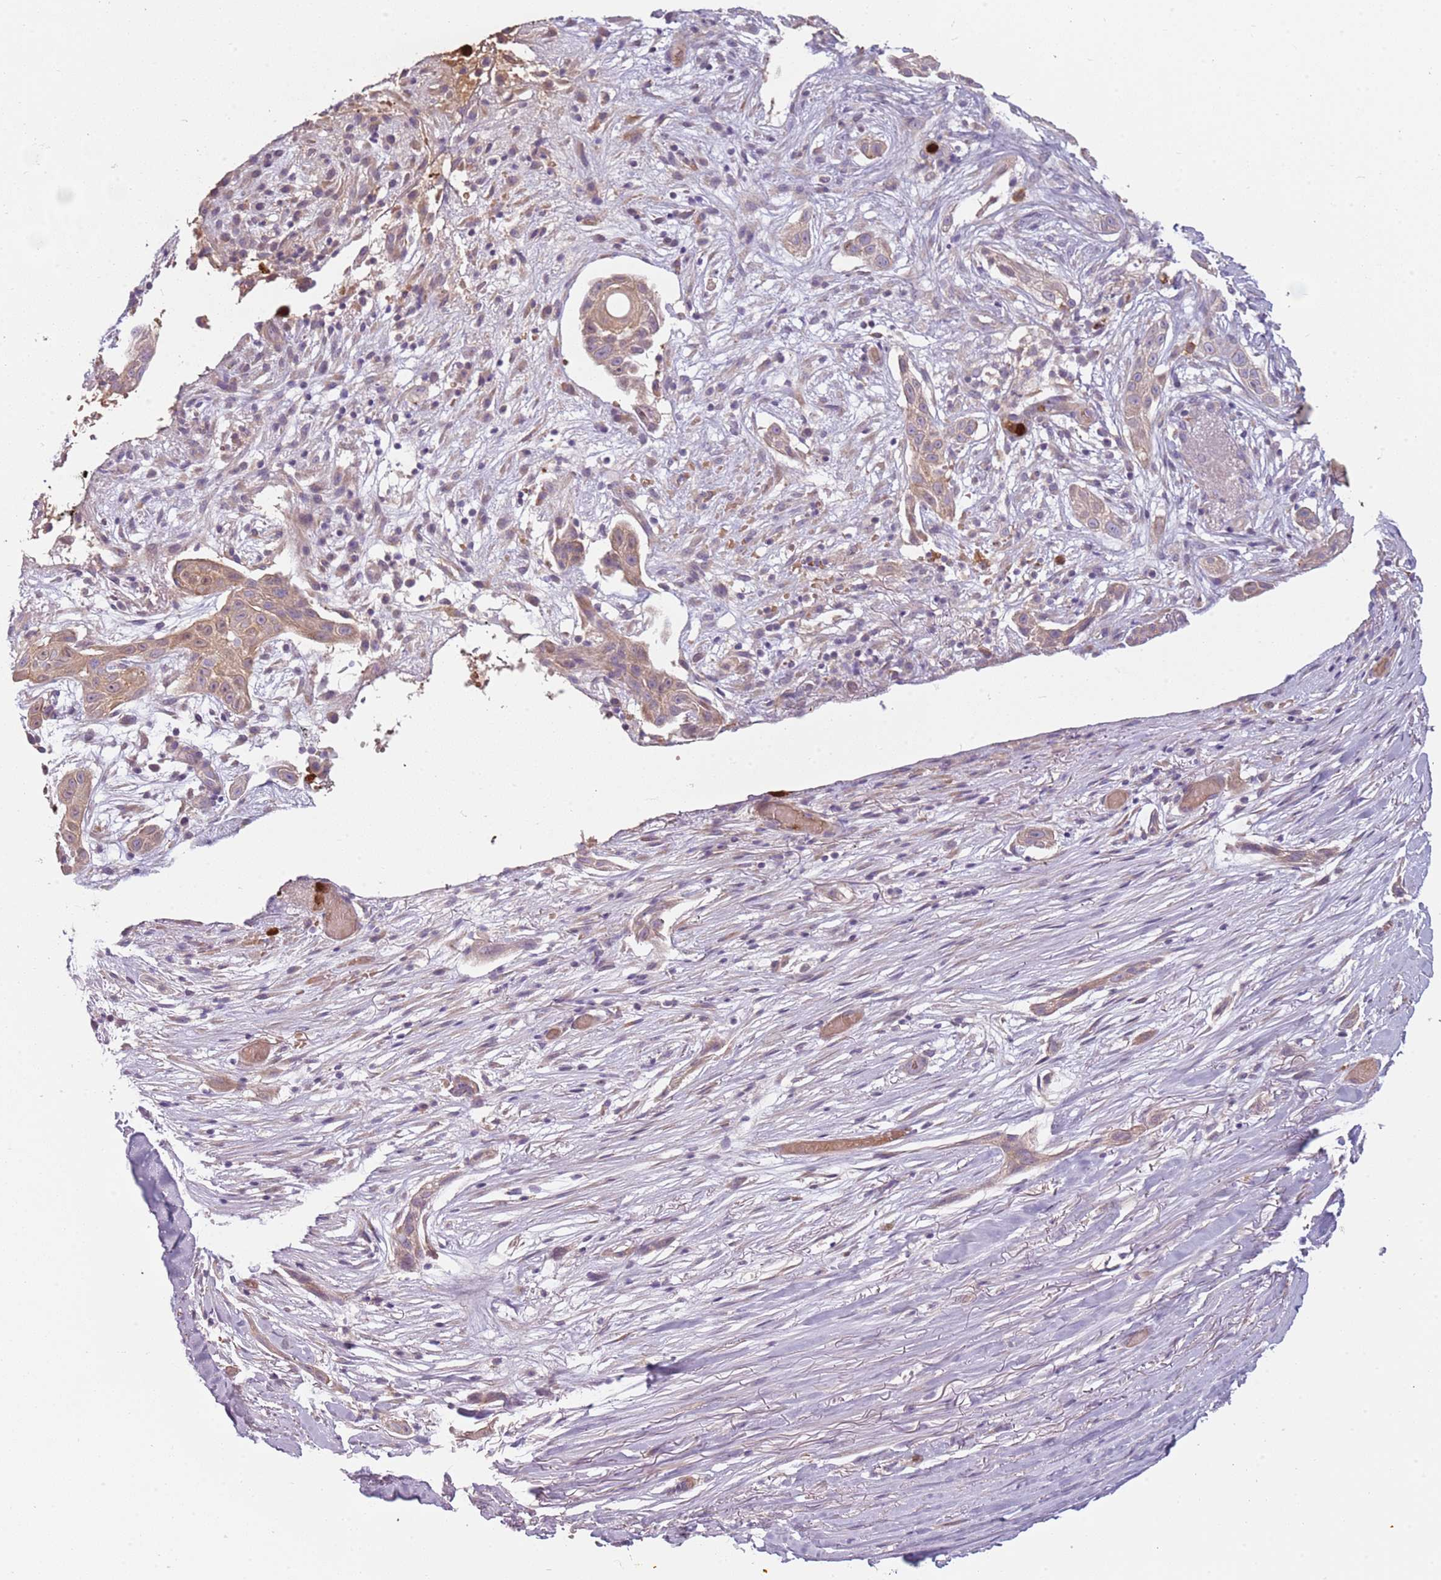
{"staining": {"intensity": "moderate", "quantity": ">75%", "location": "cytoplasmic/membranous"}, "tissue": "adipose tissue", "cell_type": "Adipocytes", "image_type": "normal", "snomed": [{"axis": "morphology", "description": "Normal tissue, NOS"}, {"axis": "morphology", "description": "Basal cell carcinoma"}, {"axis": "topography", "description": "Skin"}], "caption": "Immunohistochemistry (DAB) staining of benign human adipose tissue shows moderate cytoplasmic/membranous protein staining in about >75% of adipocytes.", "gene": "SPAG4", "patient": {"sex": "female", "age": 89}}